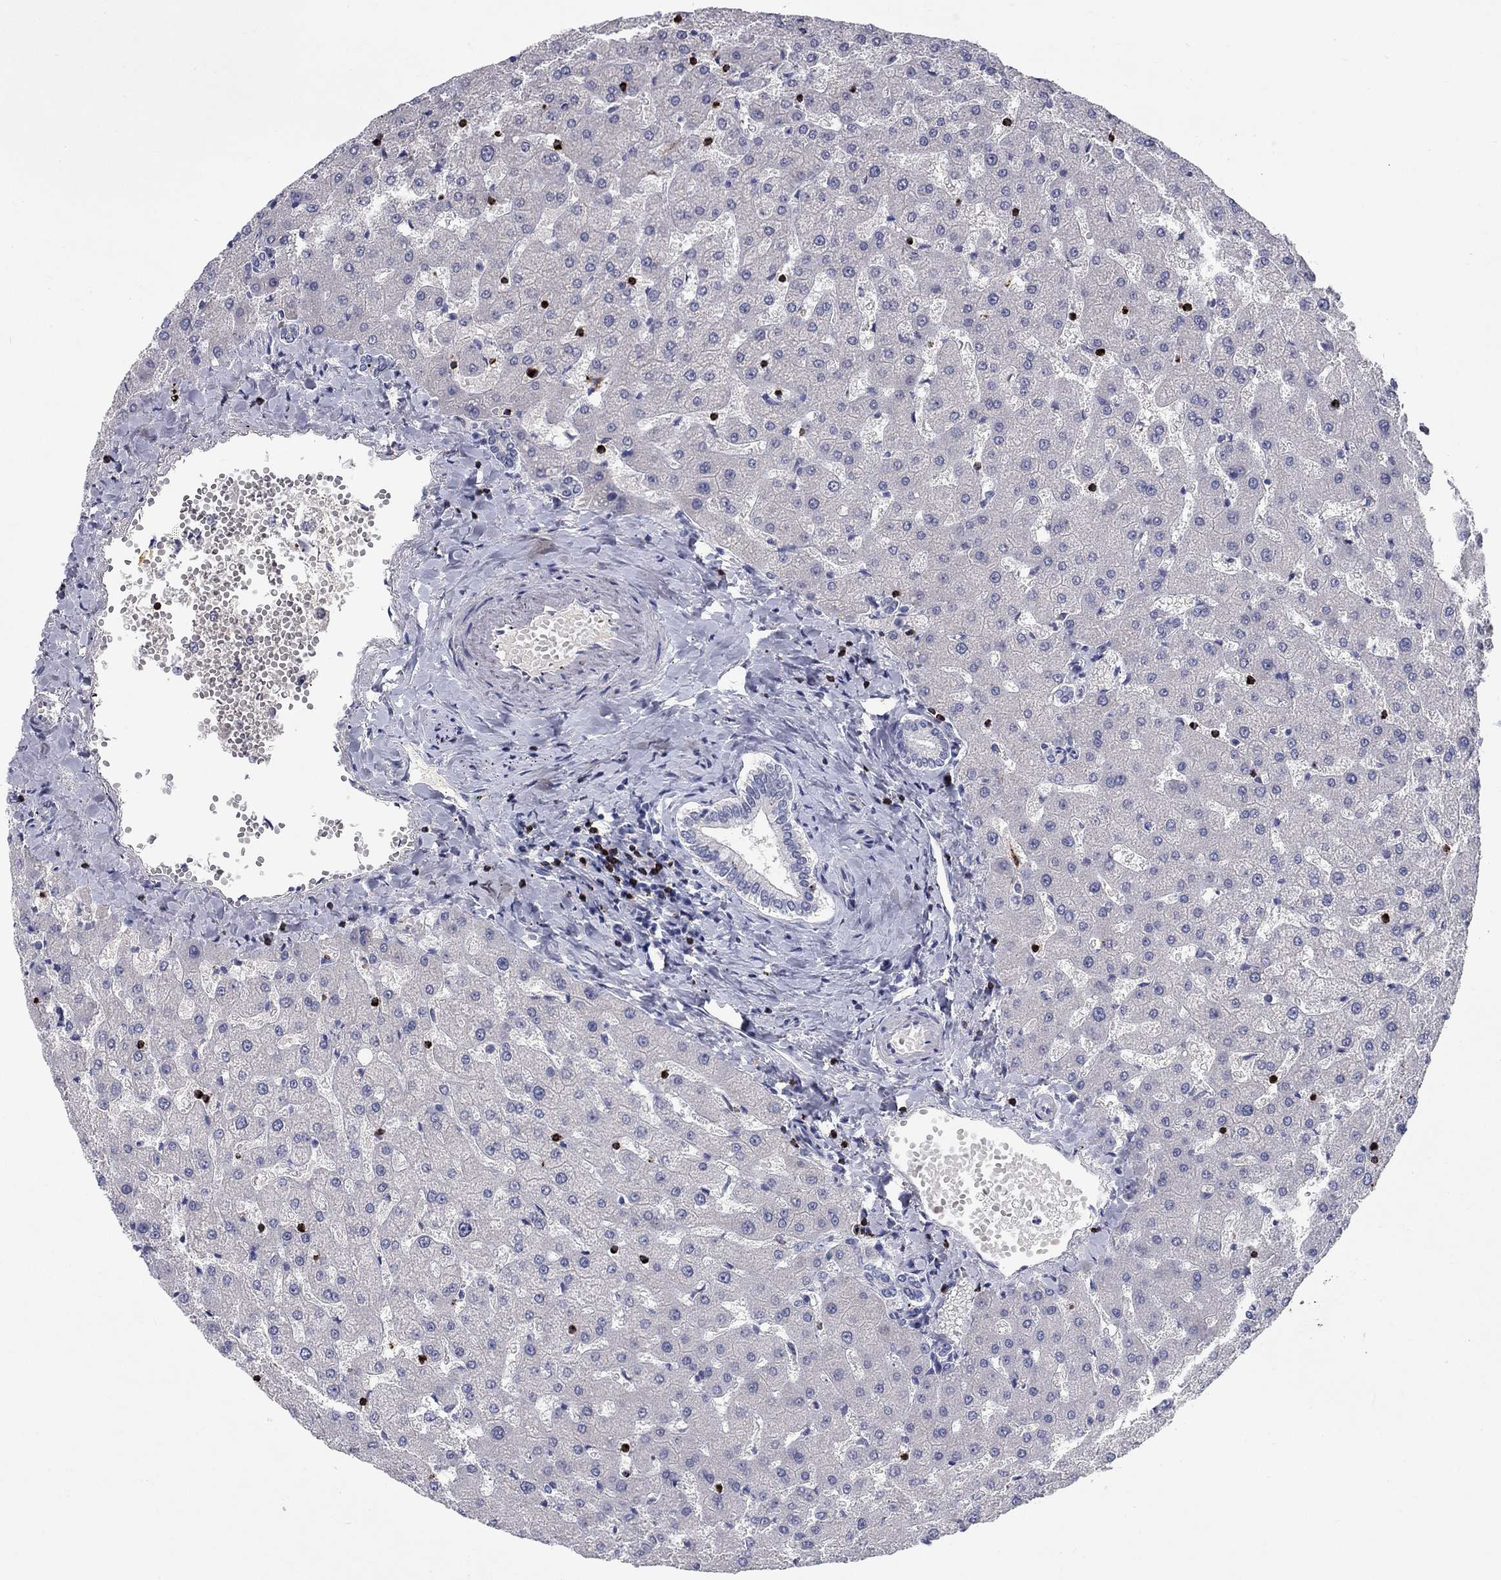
{"staining": {"intensity": "negative", "quantity": "none", "location": "none"}, "tissue": "liver", "cell_type": "Cholangiocytes", "image_type": "normal", "snomed": [{"axis": "morphology", "description": "Normal tissue, NOS"}, {"axis": "topography", "description": "Liver"}], "caption": "DAB (3,3'-diaminobenzidine) immunohistochemical staining of benign liver shows no significant staining in cholangiocytes.", "gene": "GZMA", "patient": {"sex": "female", "age": 50}}